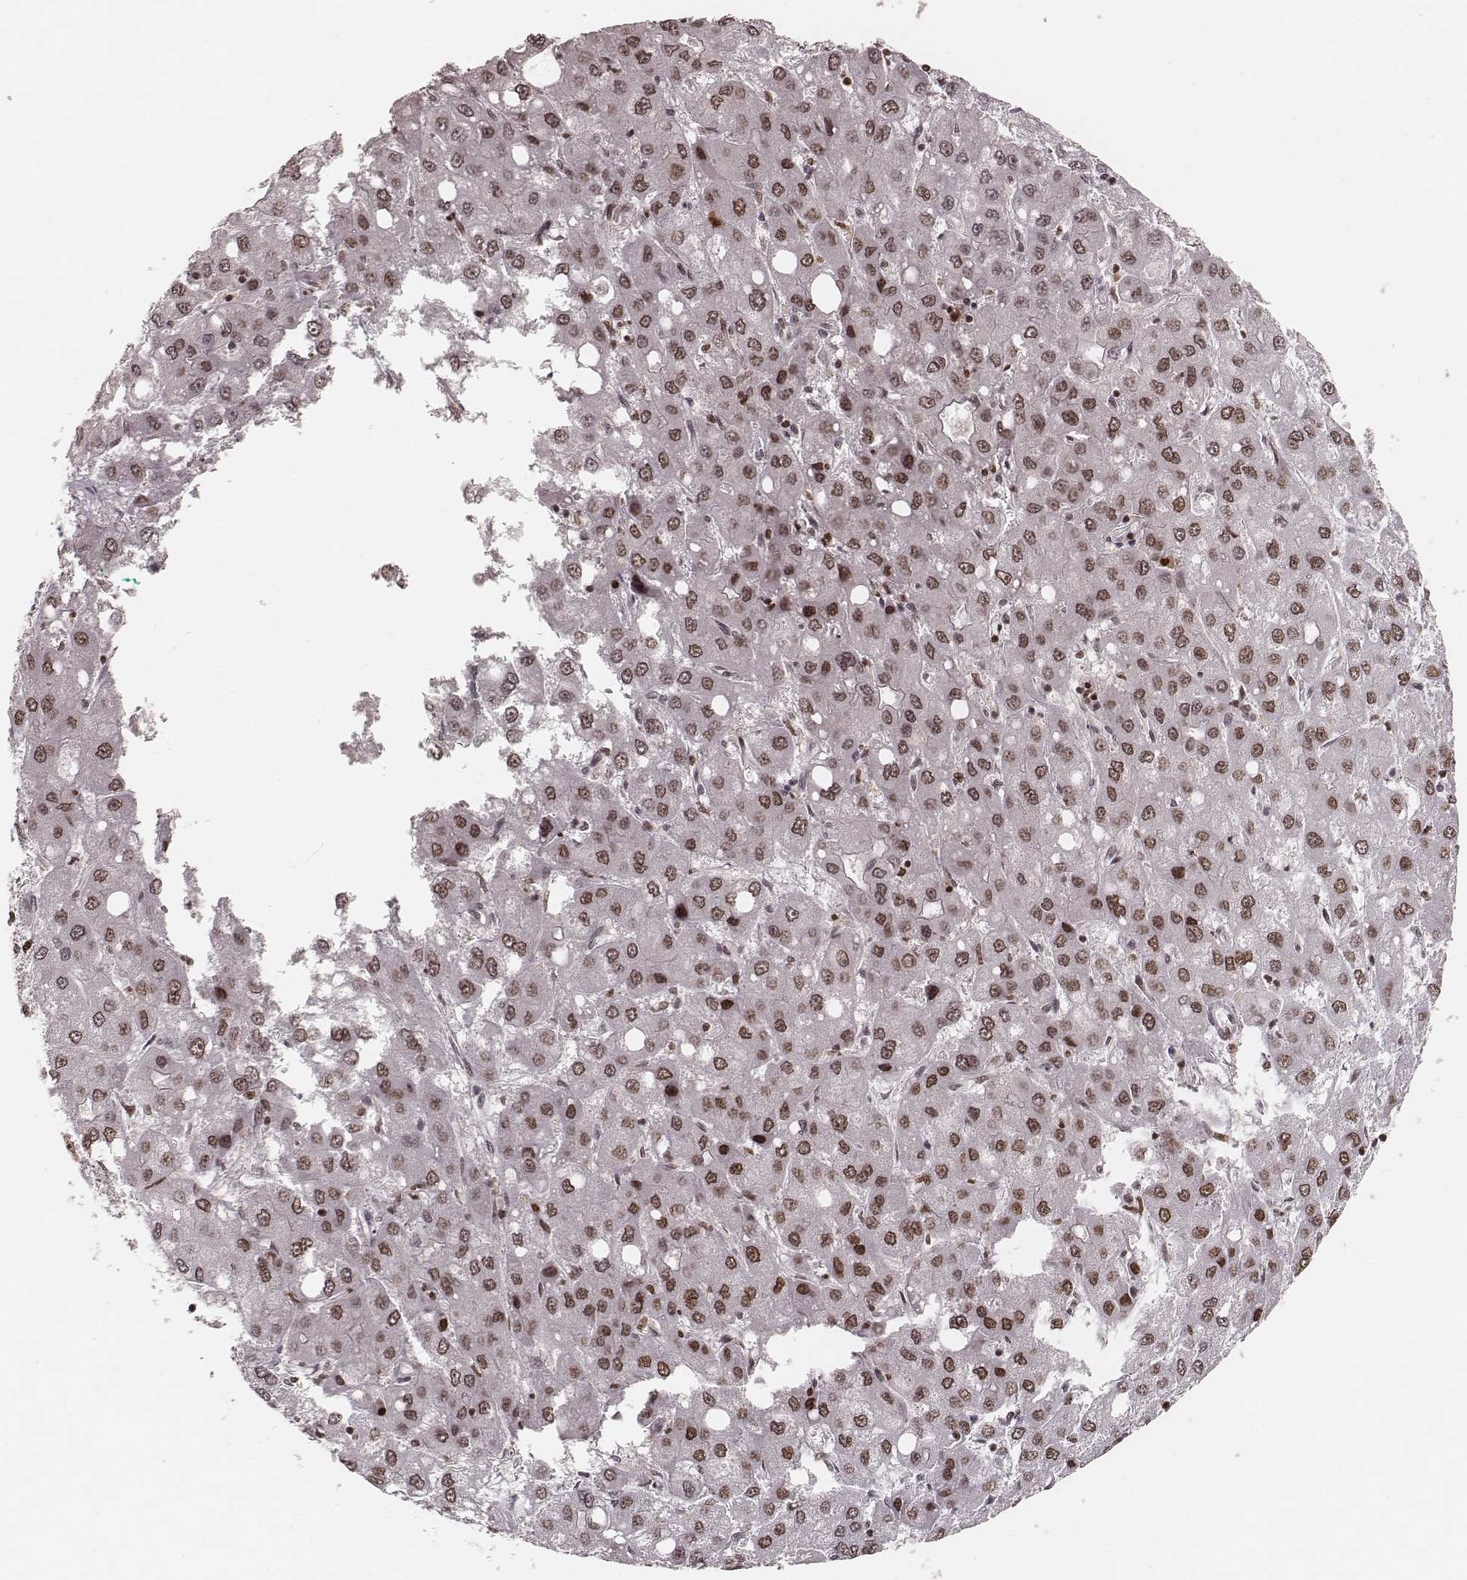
{"staining": {"intensity": "moderate", "quantity": ">75%", "location": "nuclear"}, "tissue": "liver cancer", "cell_type": "Tumor cells", "image_type": "cancer", "snomed": [{"axis": "morphology", "description": "Carcinoma, Hepatocellular, NOS"}, {"axis": "topography", "description": "Liver"}], "caption": "Immunohistochemistry of human liver hepatocellular carcinoma exhibits medium levels of moderate nuclear expression in about >75% of tumor cells.", "gene": "PARP1", "patient": {"sex": "male", "age": 73}}